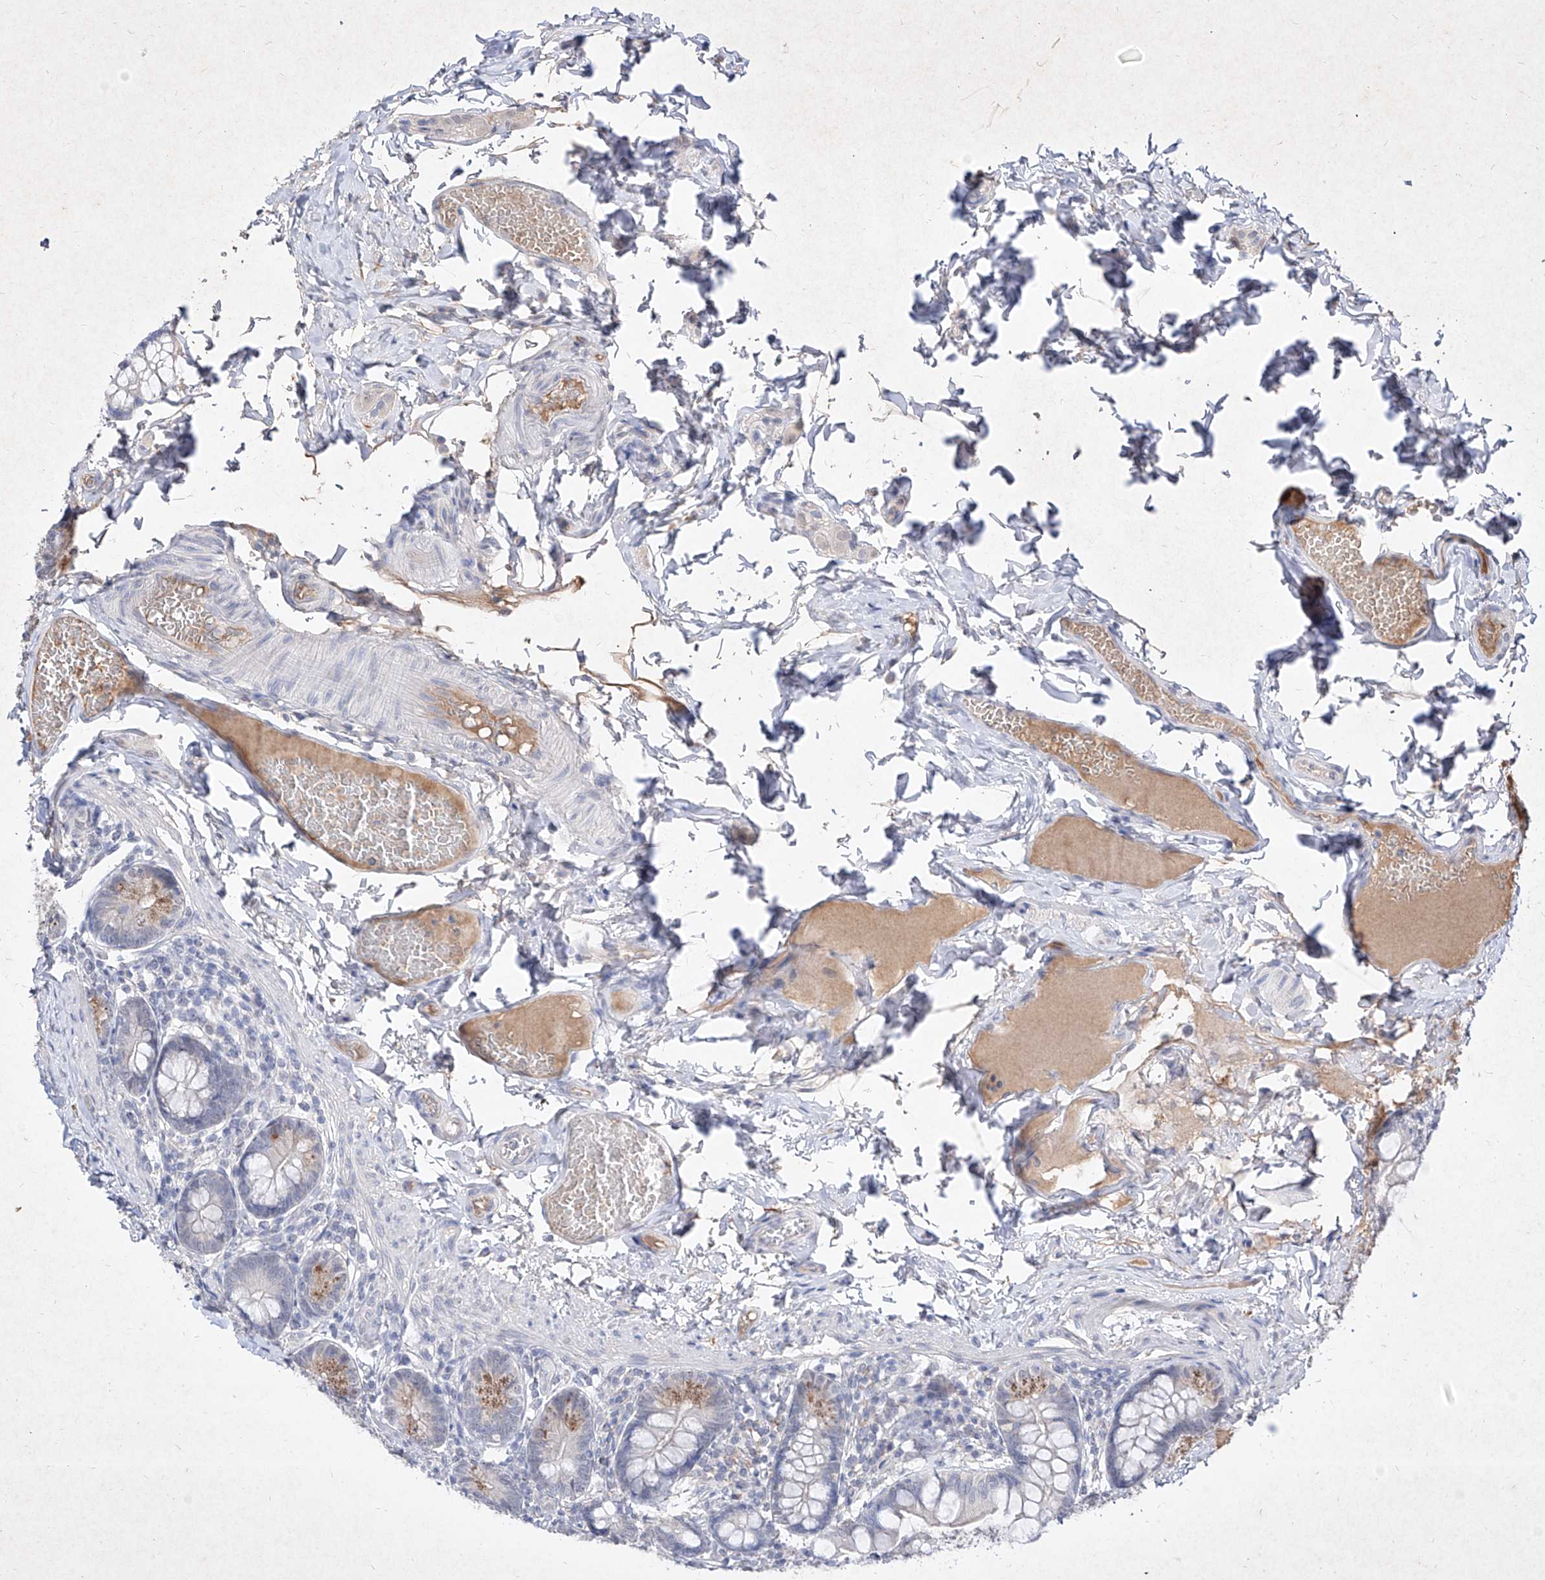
{"staining": {"intensity": "weak", "quantity": "<25%", "location": "cytoplasmic/membranous"}, "tissue": "small intestine", "cell_type": "Glandular cells", "image_type": "normal", "snomed": [{"axis": "morphology", "description": "Normal tissue, NOS"}, {"axis": "topography", "description": "Small intestine"}], "caption": "High magnification brightfield microscopy of normal small intestine stained with DAB (brown) and counterstained with hematoxylin (blue): glandular cells show no significant positivity. (DAB immunohistochemistry with hematoxylin counter stain).", "gene": "C4A", "patient": {"sex": "male", "age": 7}}